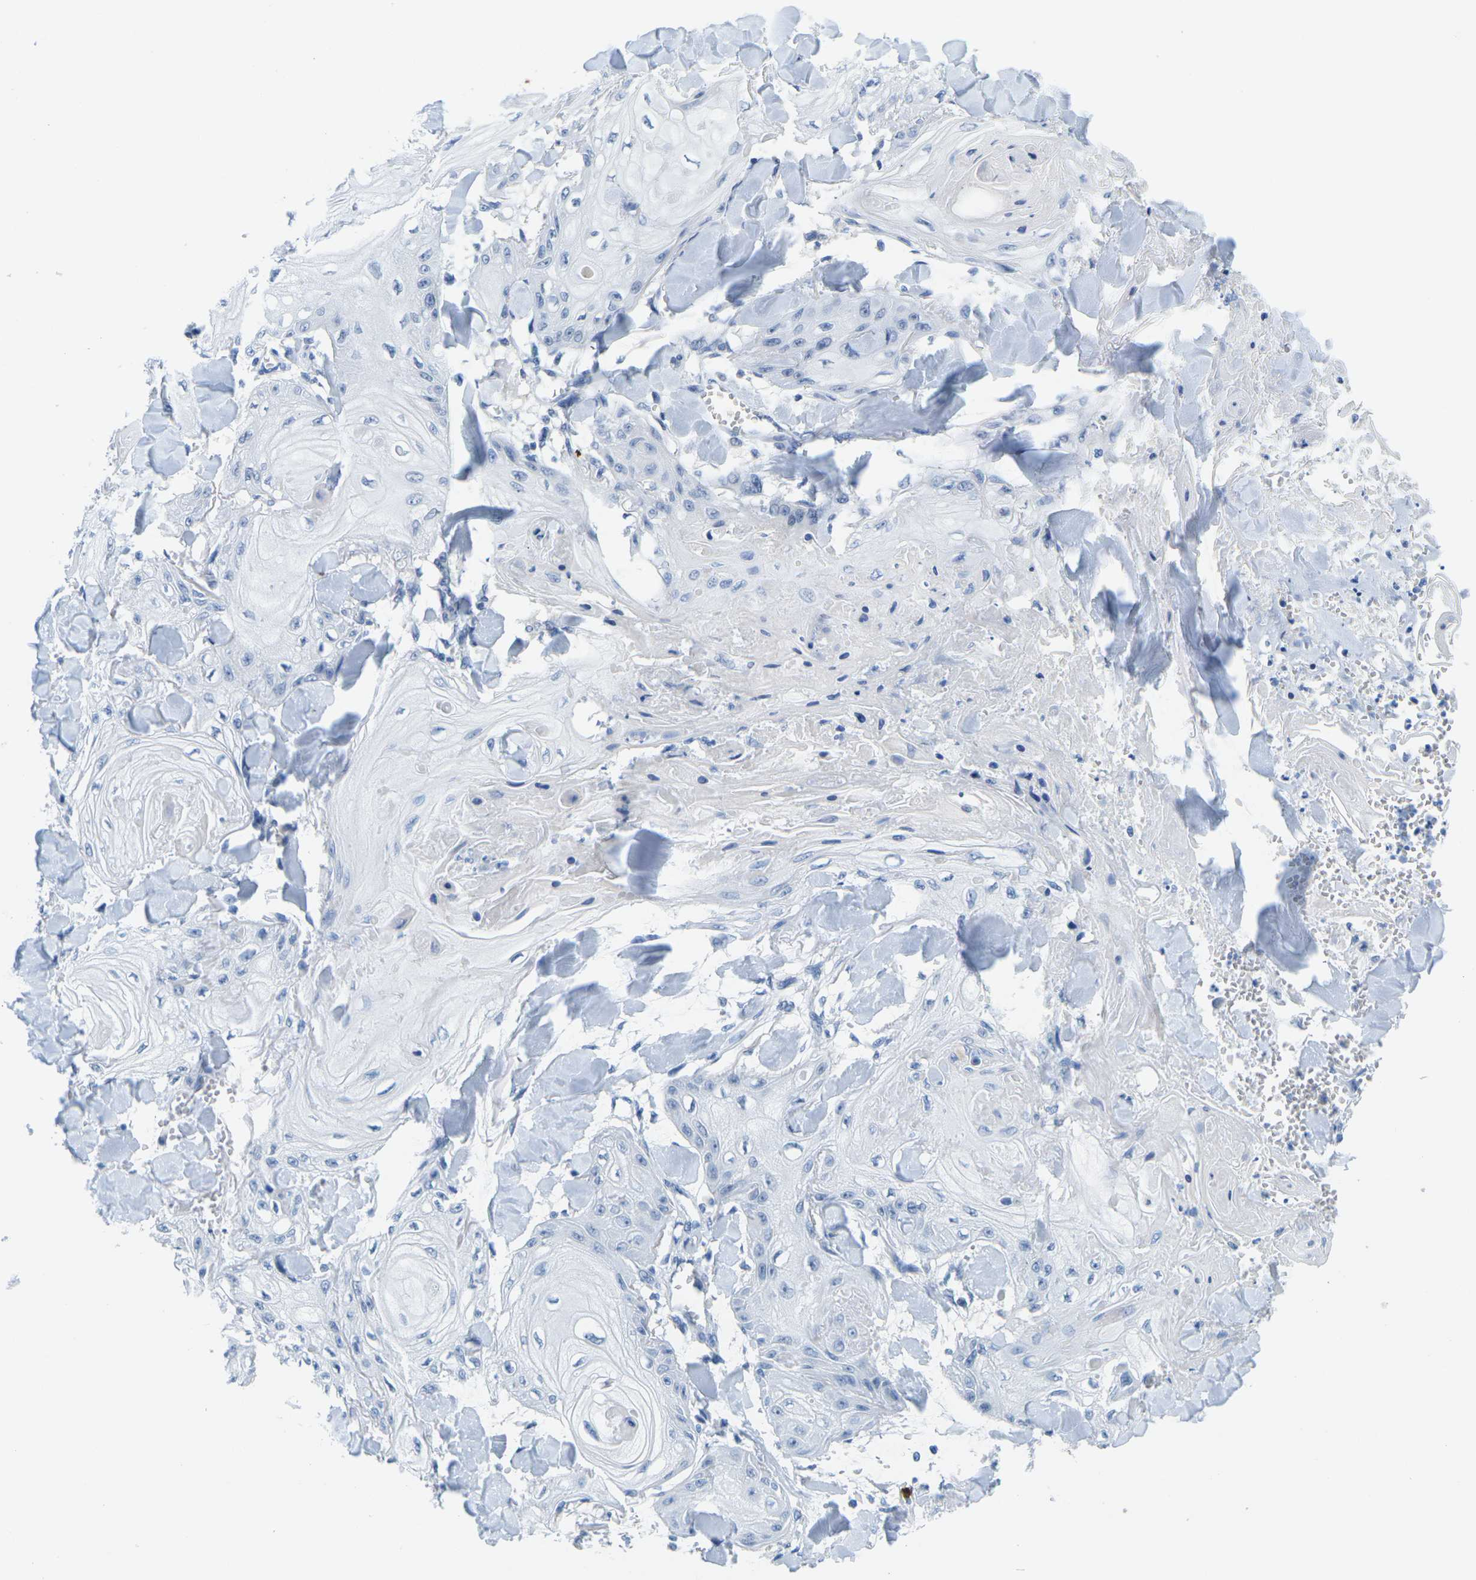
{"staining": {"intensity": "negative", "quantity": "none", "location": "none"}, "tissue": "skin cancer", "cell_type": "Tumor cells", "image_type": "cancer", "snomed": [{"axis": "morphology", "description": "Squamous cell carcinoma, NOS"}, {"axis": "topography", "description": "Skin"}], "caption": "High magnification brightfield microscopy of skin cancer (squamous cell carcinoma) stained with DAB (brown) and counterstained with hematoxylin (blue): tumor cells show no significant positivity. Brightfield microscopy of immunohistochemistry stained with DAB (3,3'-diaminobenzidine) (brown) and hematoxylin (blue), captured at high magnification.", "gene": "GPR15", "patient": {"sex": "male", "age": 74}}